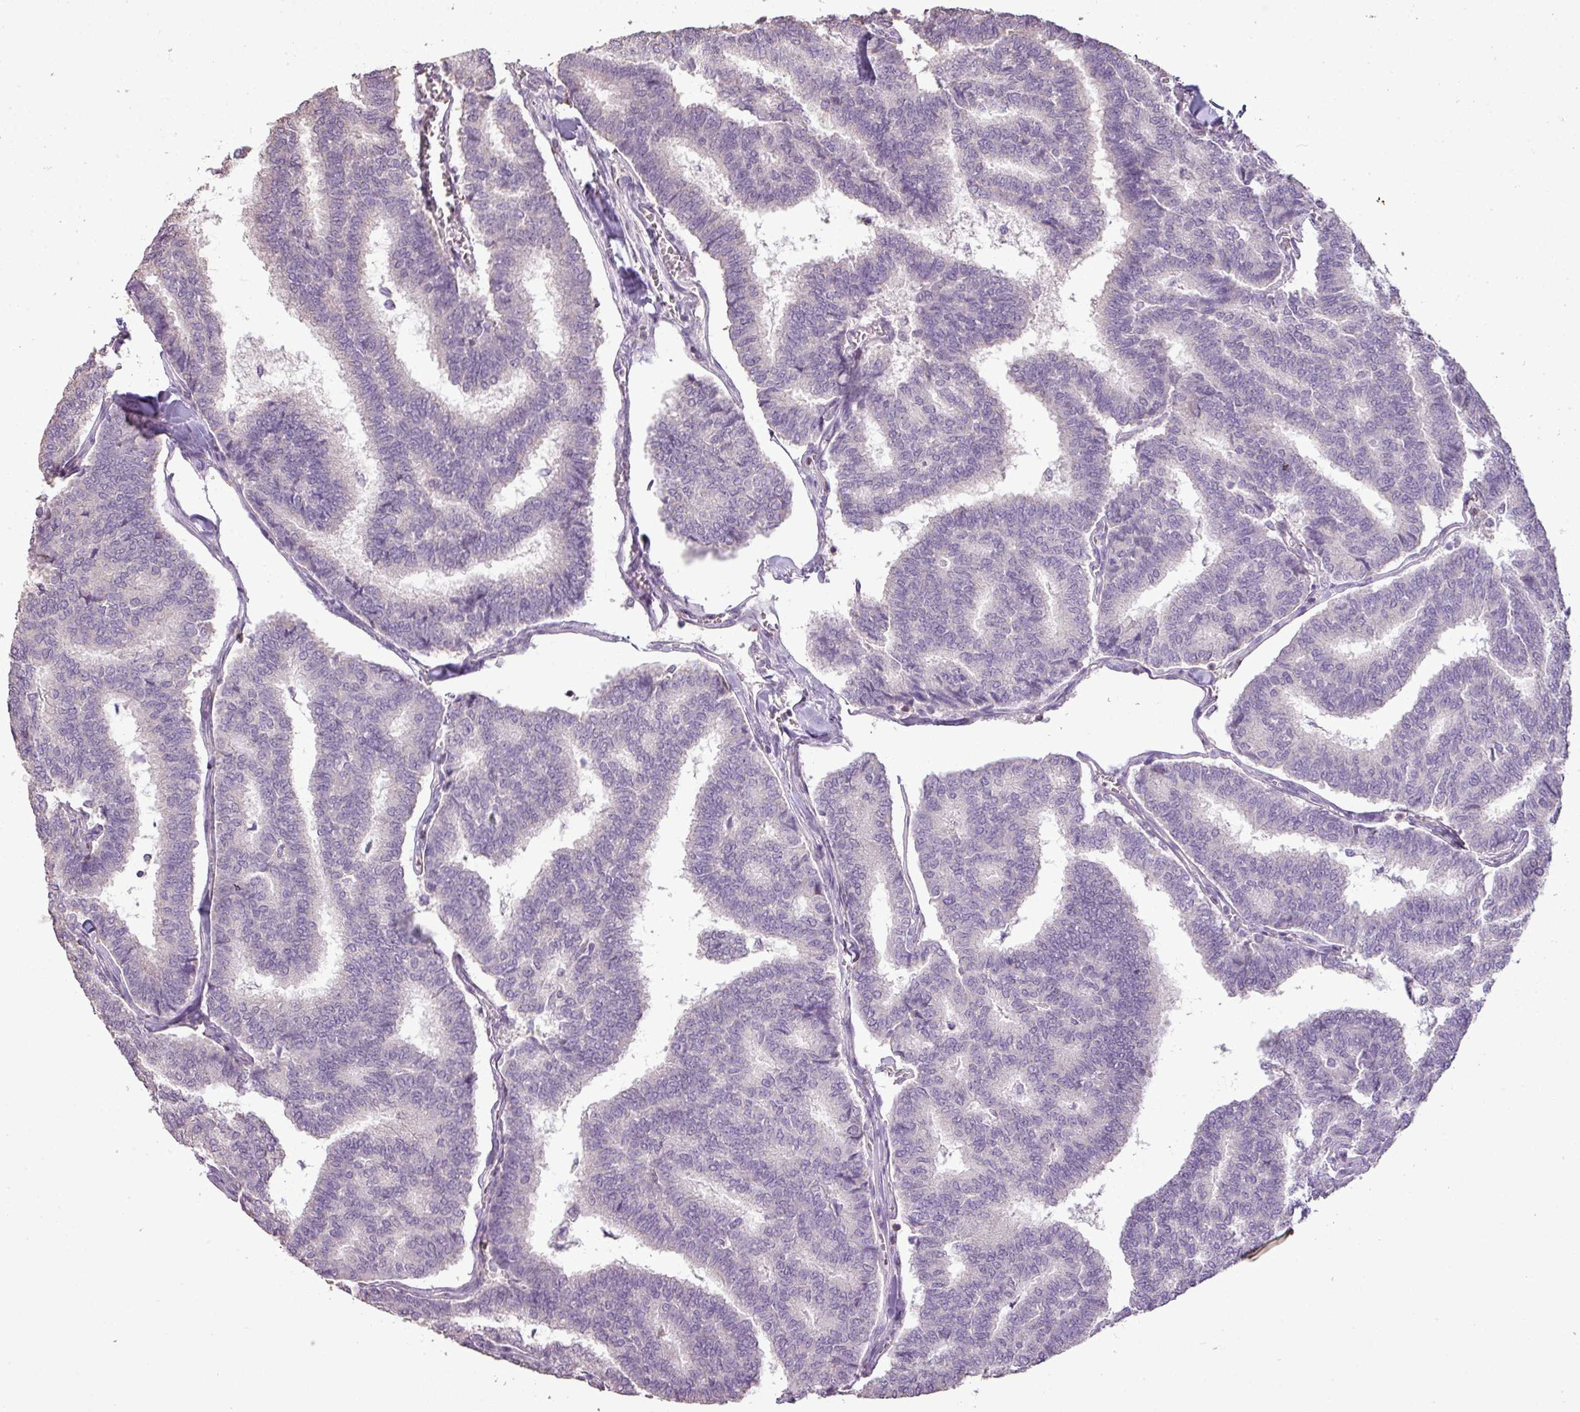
{"staining": {"intensity": "negative", "quantity": "none", "location": "none"}, "tissue": "thyroid cancer", "cell_type": "Tumor cells", "image_type": "cancer", "snomed": [{"axis": "morphology", "description": "Papillary adenocarcinoma, NOS"}, {"axis": "topography", "description": "Thyroid gland"}], "caption": "This is an immunohistochemistry photomicrograph of human thyroid papillary adenocarcinoma. There is no expression in tumor cells.", "gene": "LY9", "patient": {"sex": "female", "age": 35}}